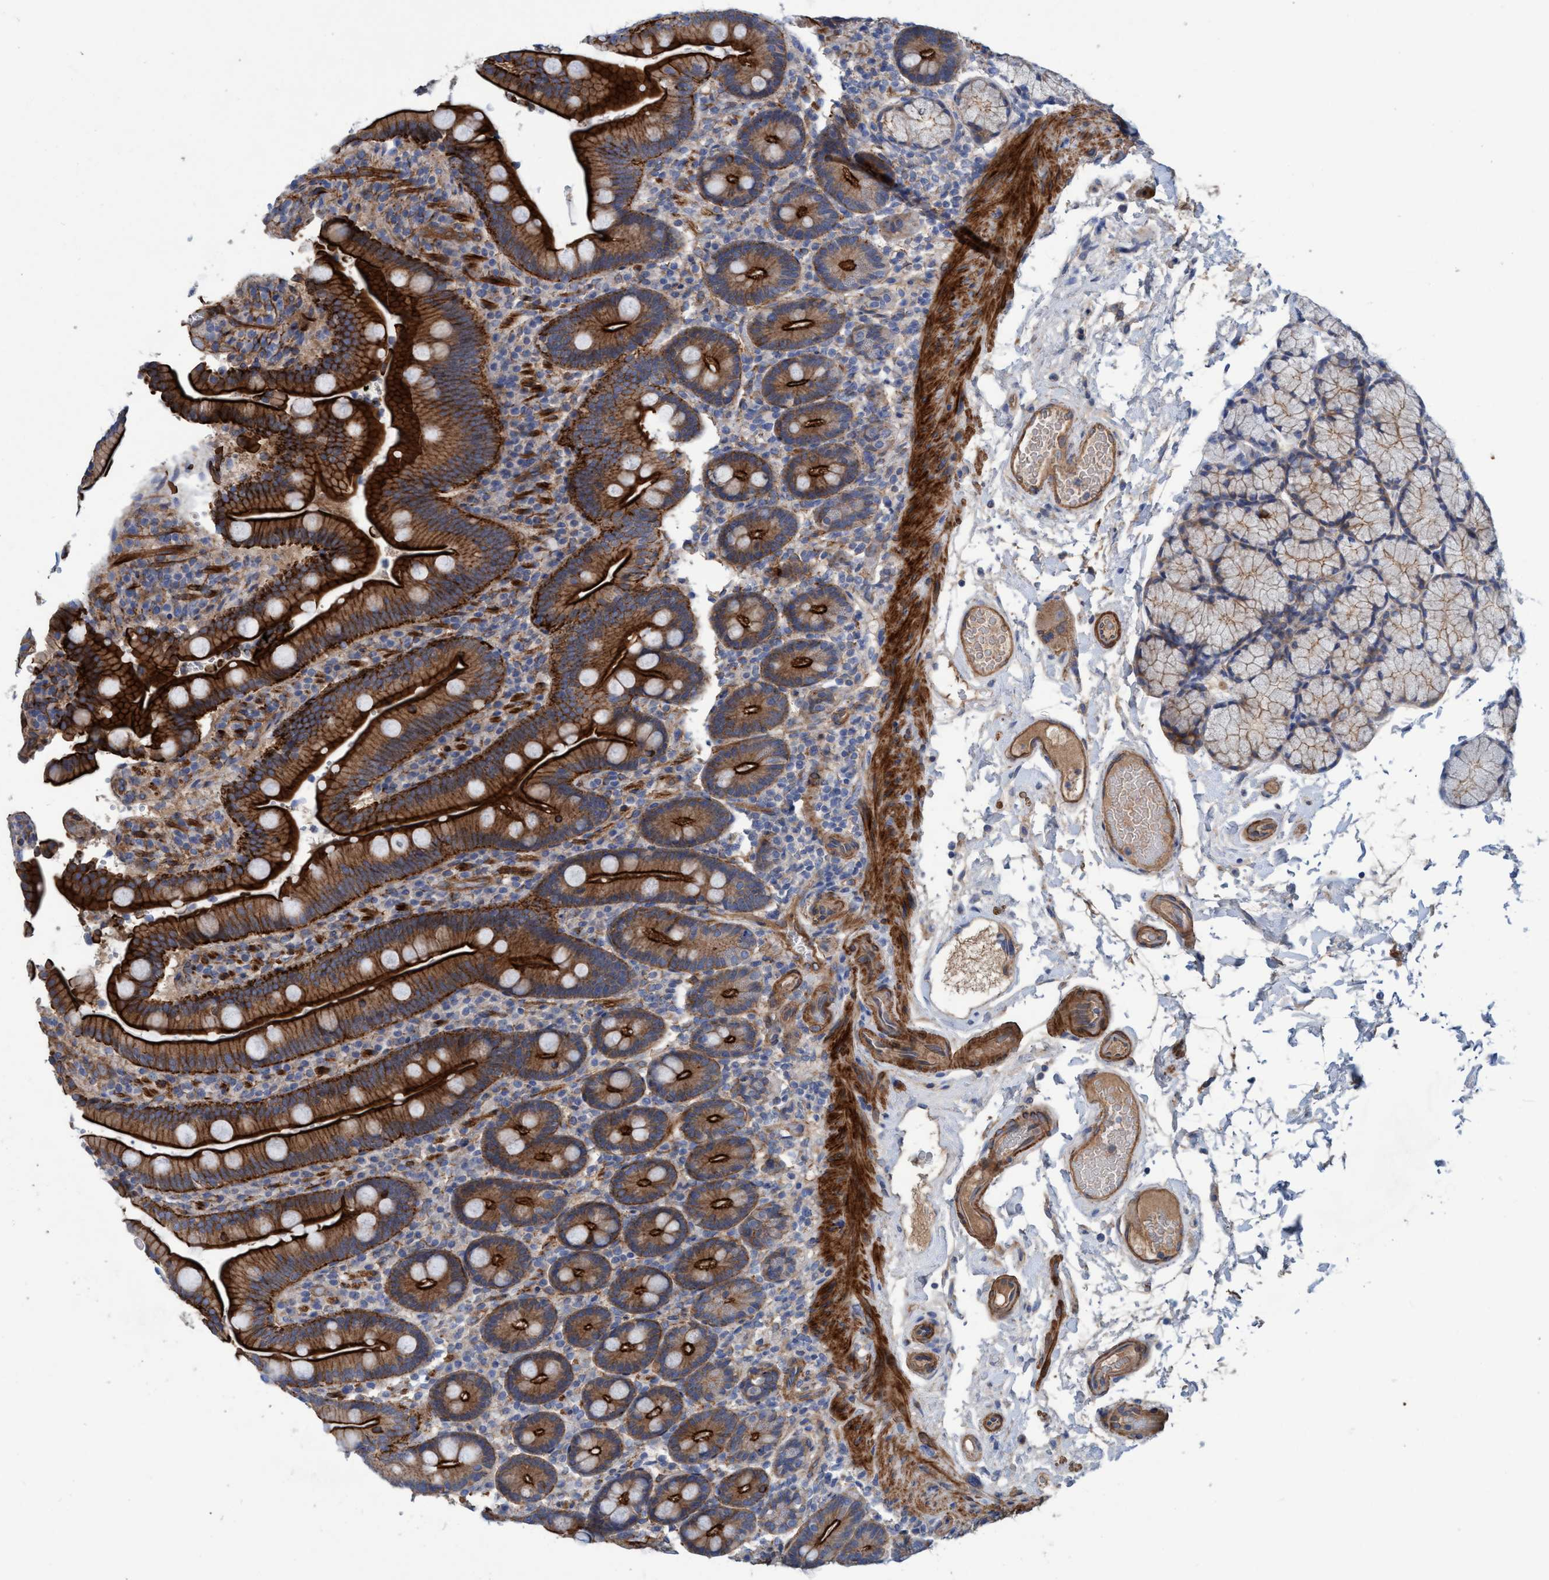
{"staining": {"intensity": "strong", "quantity": ">75%", "location": "cytoplasmic/membranous"}, "tissue": "duodenum", "cell_type": "Glandular cells", "image_type": "normal", "snomed": [{"axis": "morphology", "description": "Normal tissue, NOS"}, {"axis": "topography", "description": "Small intestine, NOS"}], "caption": "Protein analysis of normal duodenum shows strong cytoplasmic/membranous staining in about >75% of glandular cells.", "gene": "GULP1", "patient": {"sex": "female", "age": 71}}